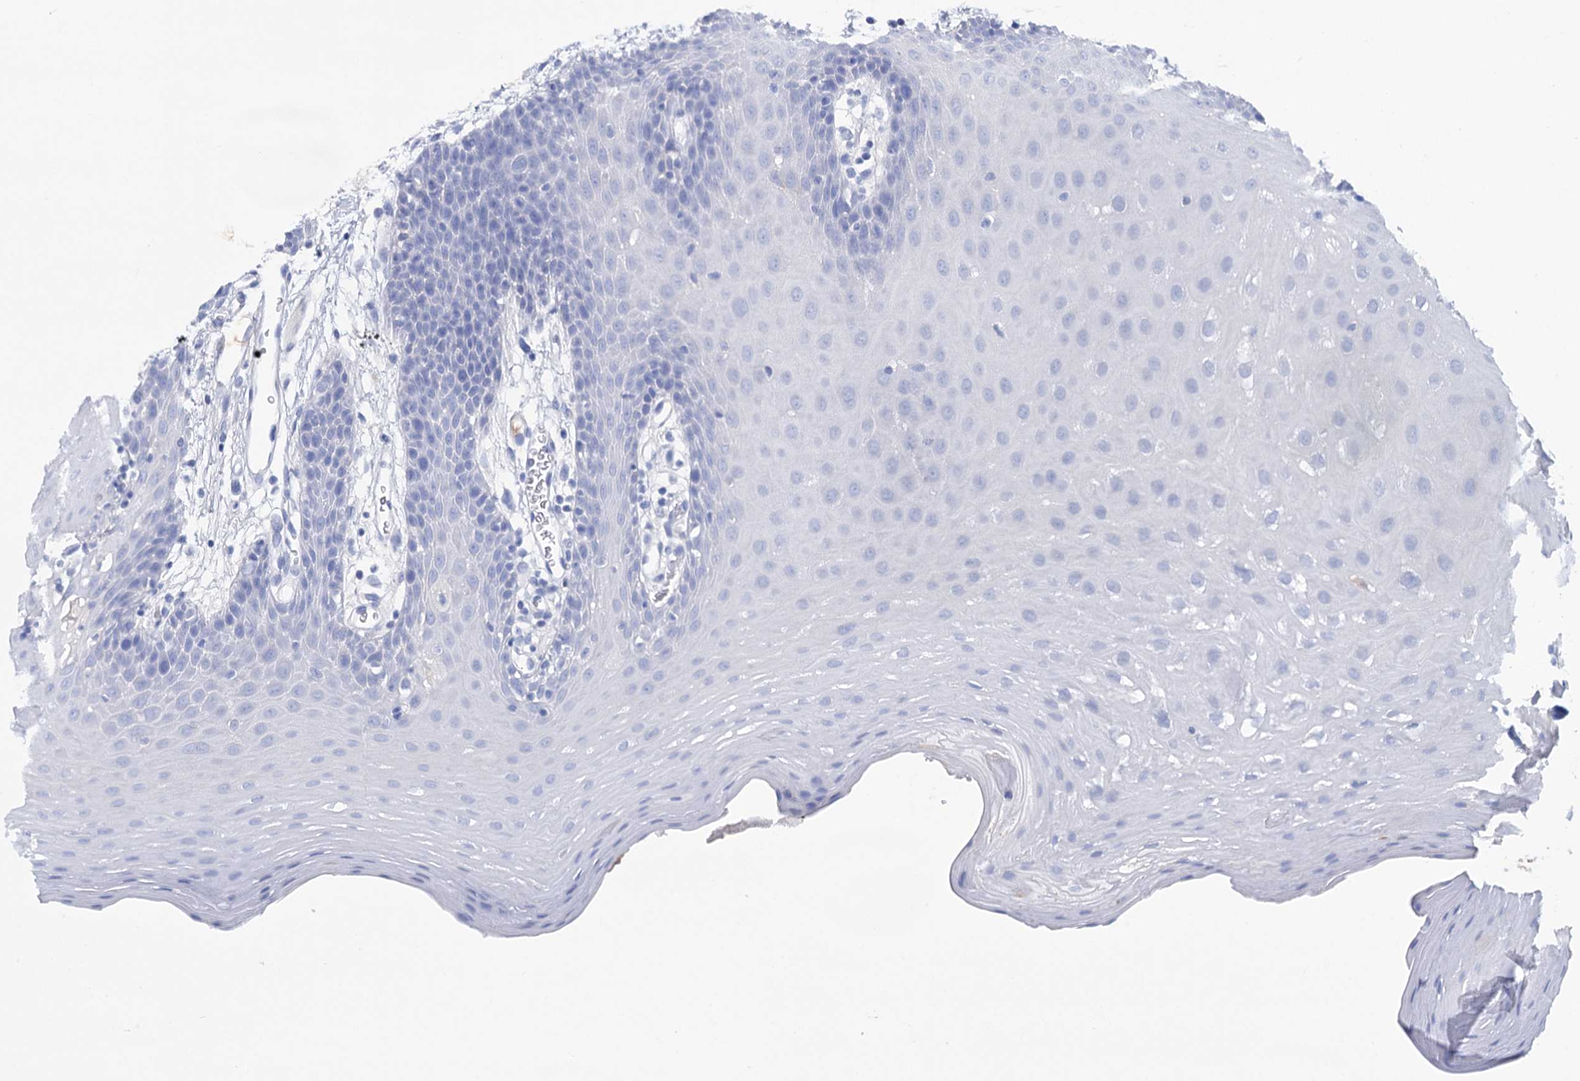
{"staining": {"intensity": "negative", "quantity": "none", "location": "none"}, "tissue": "oral mucosa", "cell_type": "Squamous epithelial cells", "image_type": "normal", "snomed": [{"axis": "morphology", "description": "Normal tissue, NOS"}, {"axis": "topography", "description": "Skeletal muscle"}, {"axis": "topography", "description": "Oral tissue"}, {"axis": "topography", "description": "Salivary gland"}, {"axis": "topography", "description": "Peripheral nerve tissue"}], "caption": "Immunohistochemical staining of unremarkable oral mucosa reveals no significant expression in squamous epithelial cells. Nuclei are stained in blue.", "gene": "FBXW12", "patient": {"sex": "male", "age": 54}}